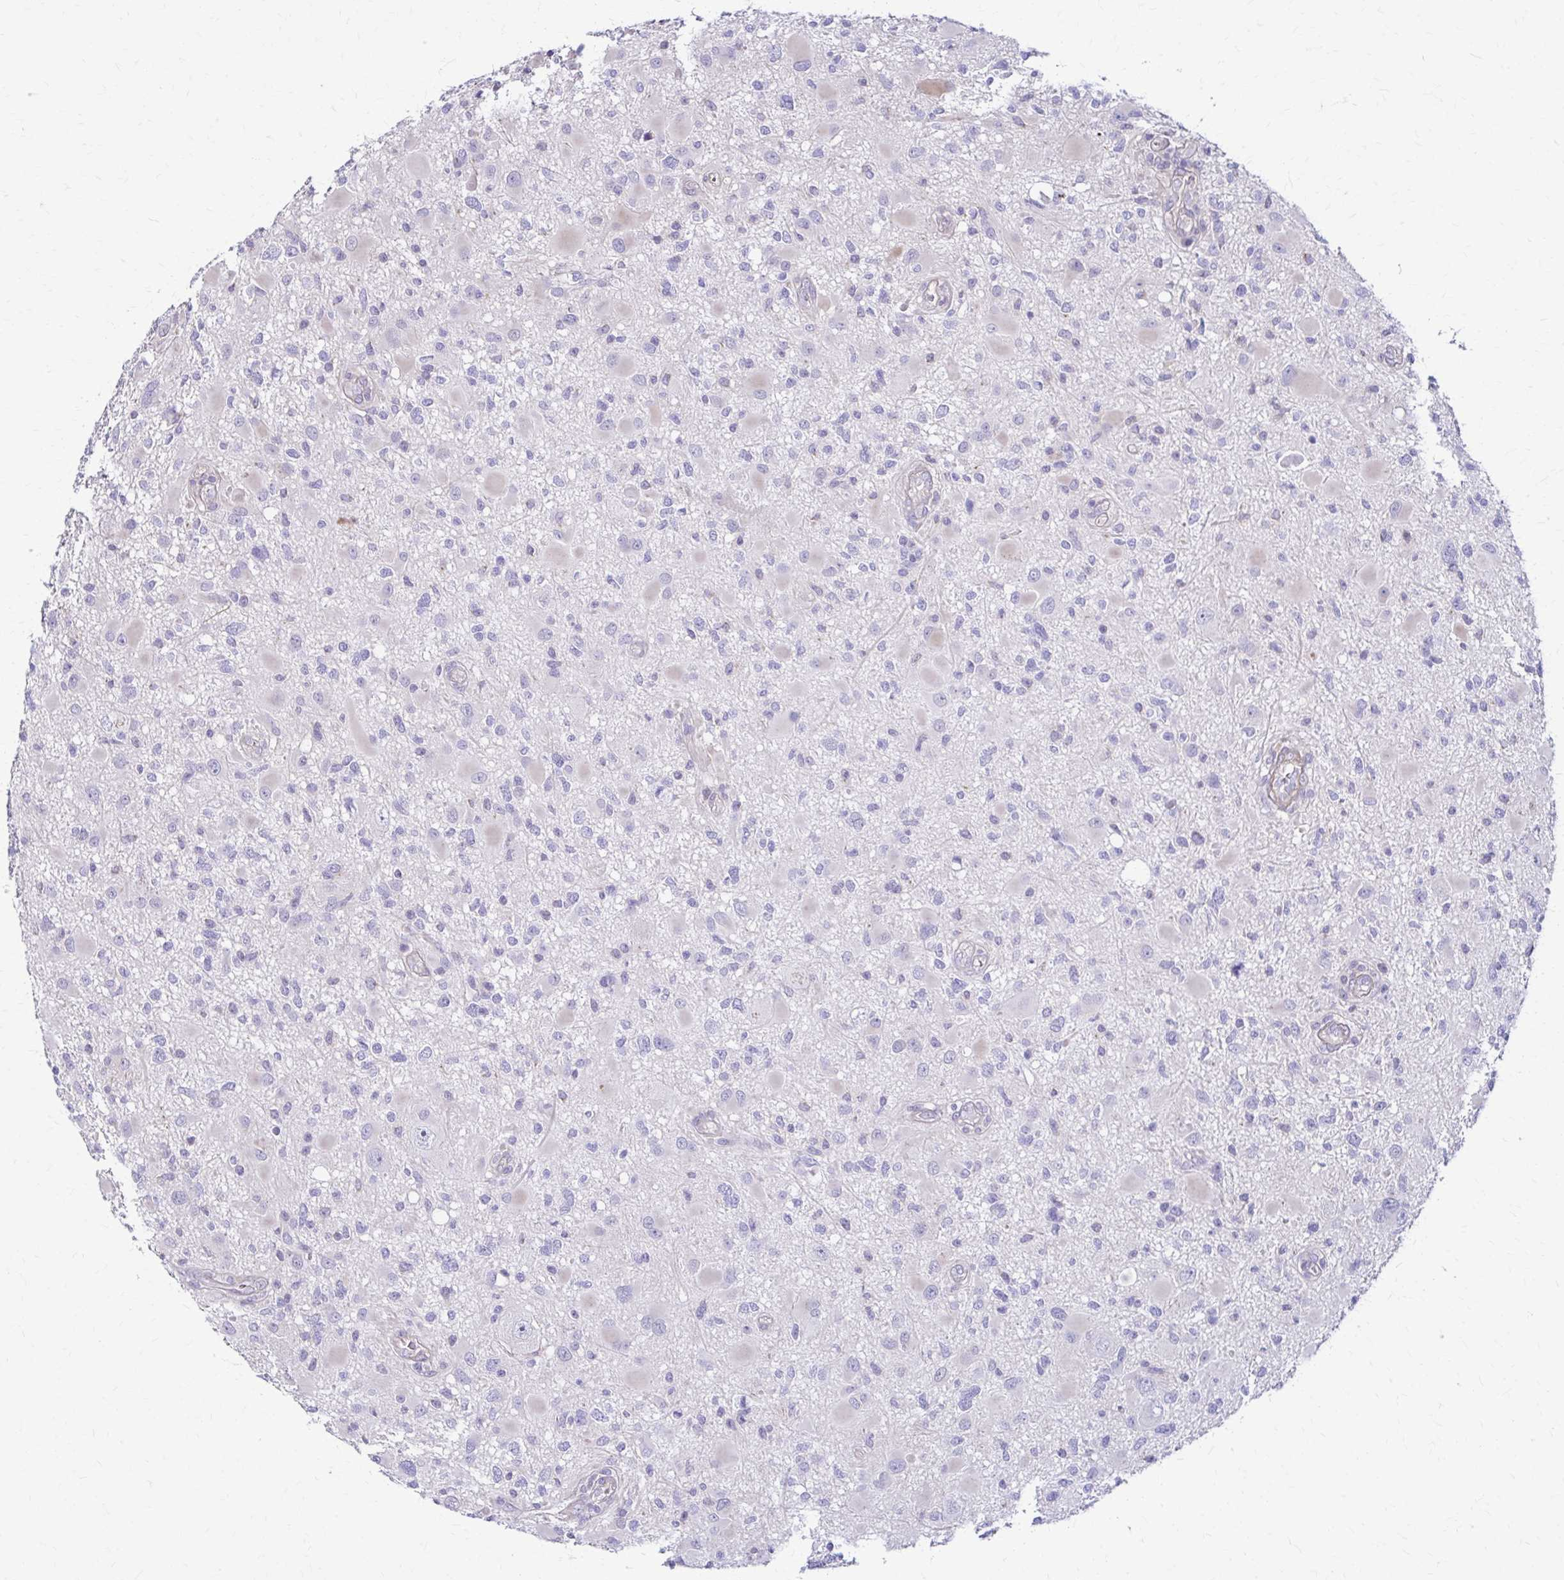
{"staining": {"intensity": "negative", "quantity": "none", "location": "none"}, "tissue": "glioma", "cell_type": "Tumor cells", "image_type": "cancer", "snomed": [{"axis": "morphology", "description": "Glioma, malignant, High grade"}, {"axis": "topography", "description": "Brain"}], "caption": "High power microscopy image of an IHC histopathology image of malignant glioma (high-grade), revealing no significant staining in tumor cells.", "gene": "DSP", "patient": {"sex": "male", "age": 54}}